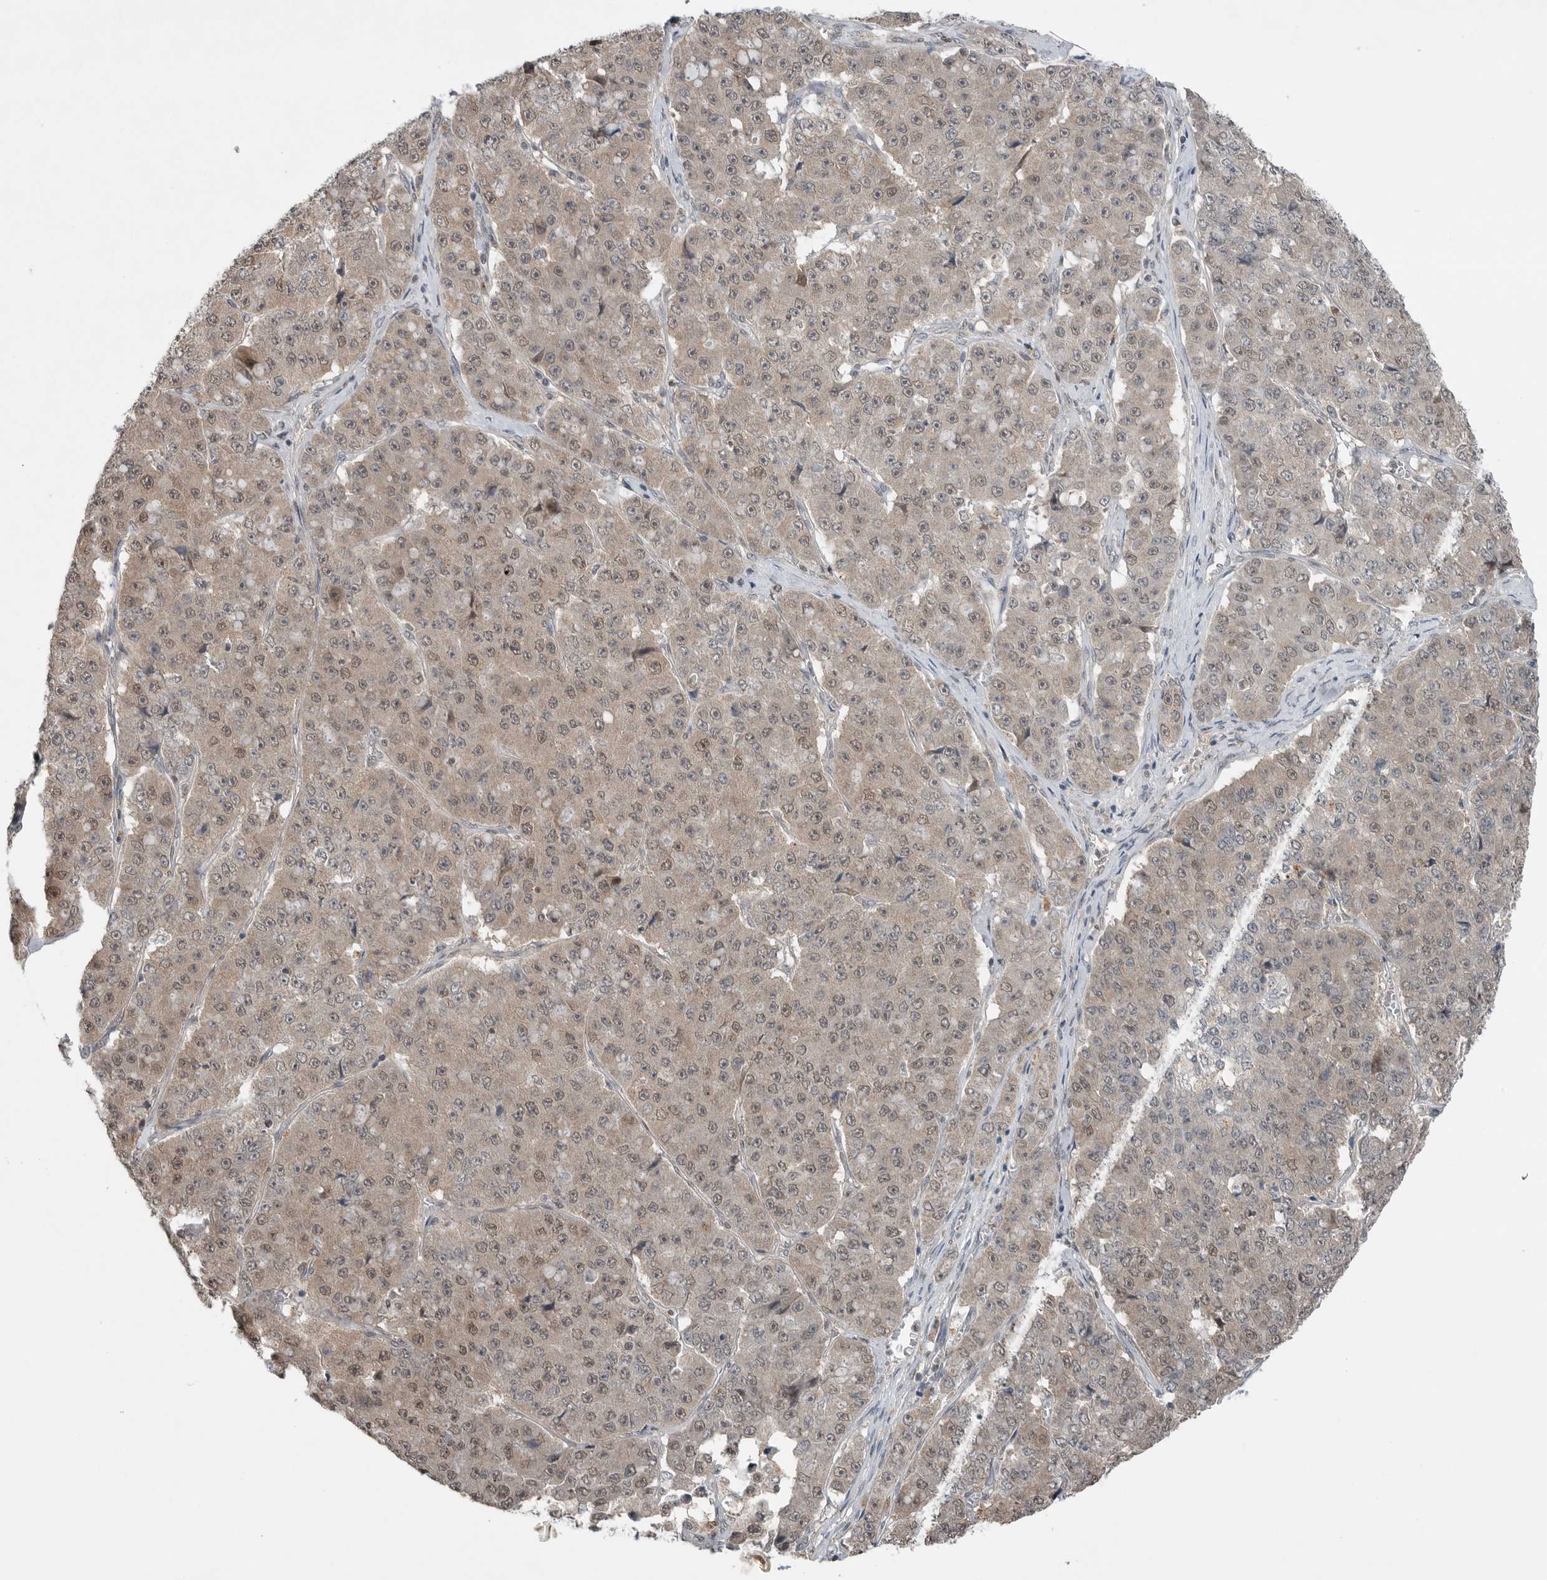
{"staining": {"intensity": "weak", "quantity": ">75%", "location": "cytoplasmic/membranous,nuclear"}, "tissue": "pancreatic cancer", "cell_type": "Tumor cells", "image_type": "cancer", "snomed": [{"axis": "morphology", "description": "Adenocarcinoma, NOS"}, {"axis": "topography", "description": "Pancreas"}], "caption": "Weak cytoplasmic/membranous and nuclear staining is seen in about >75% of tumor cells in pancreatic adenocarcinoma.", "gene": "MFAP3L", "patient": {"sex": "male", "age": 50}}